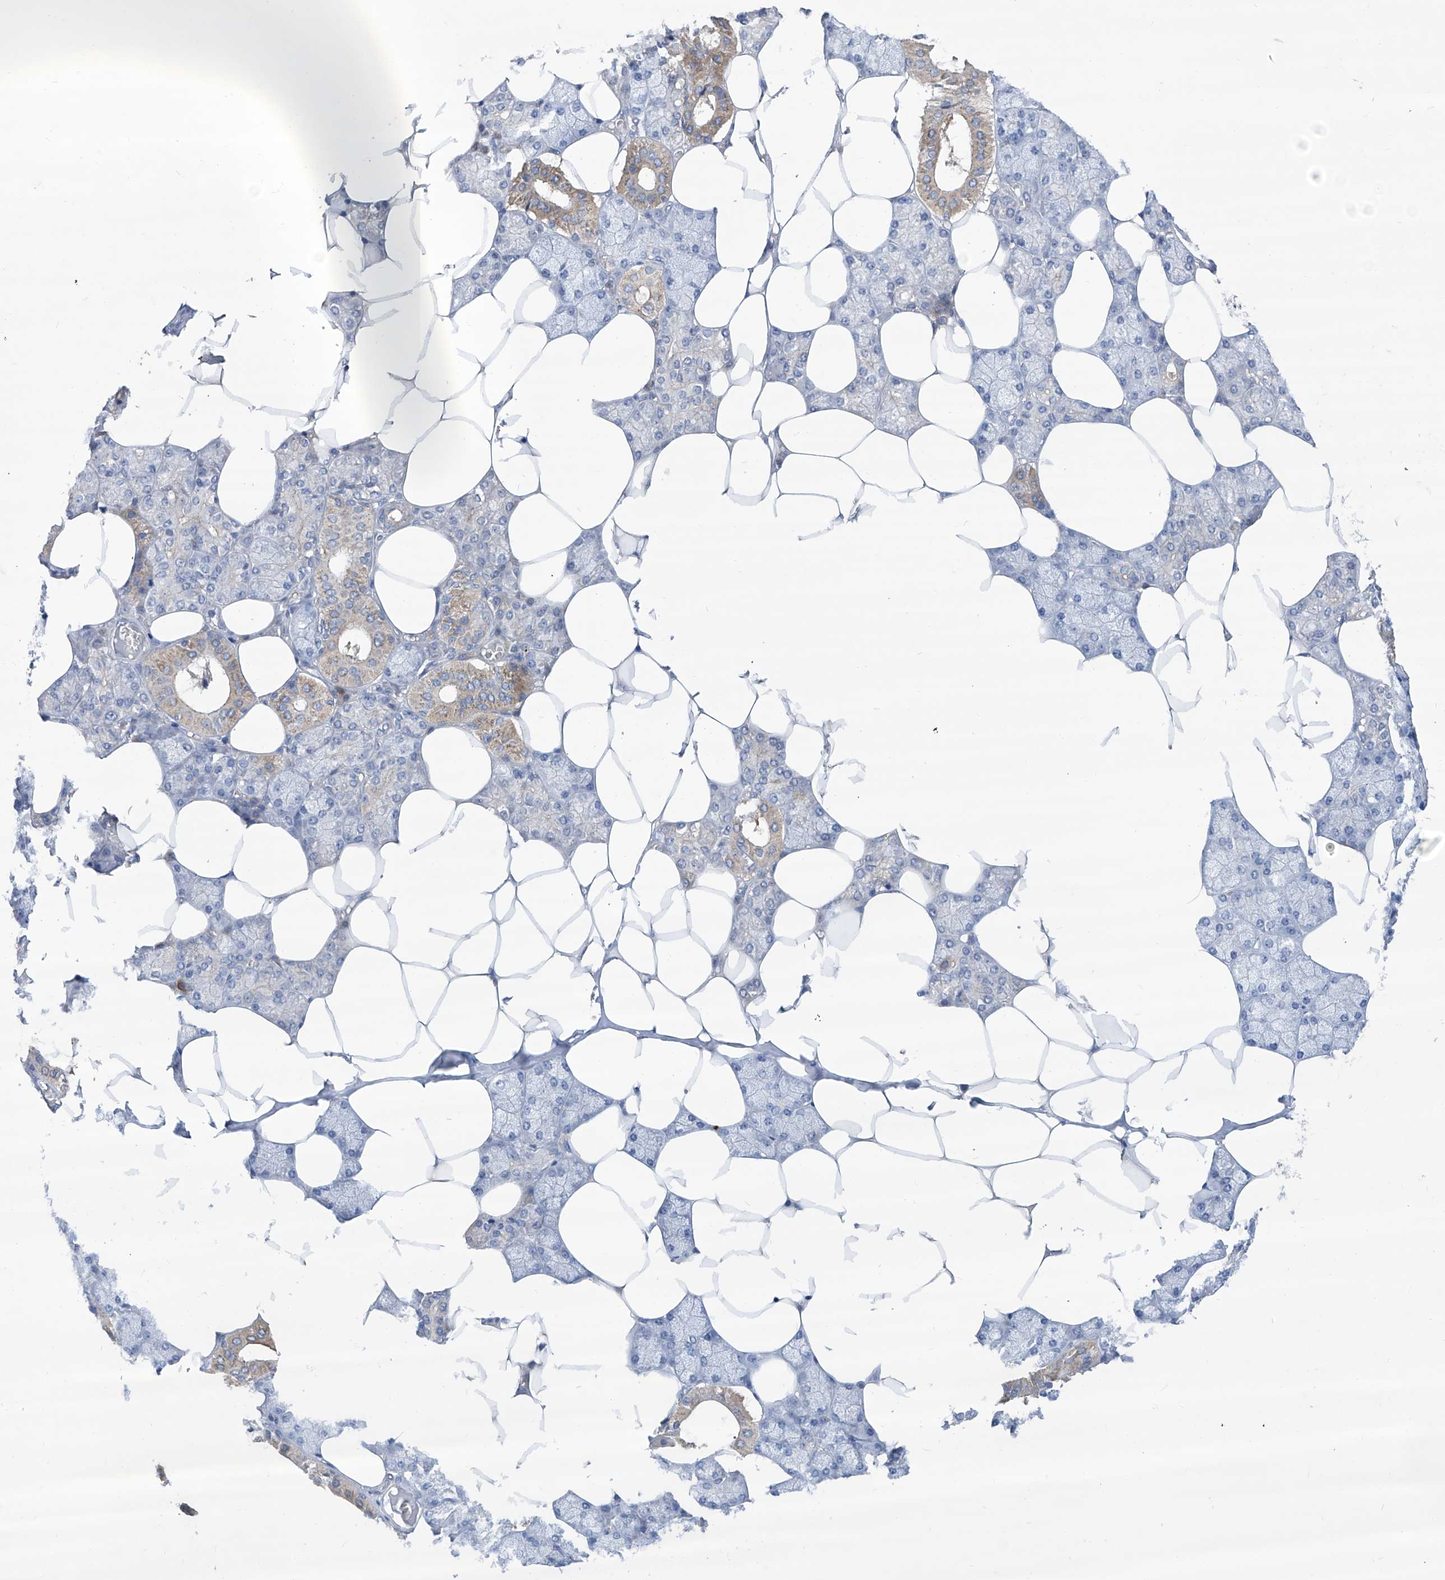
{"staining": {"intensity": "moderate", "quantity": "<25%", "location": "cytoplasmic/membranous"}, "tissue": "salivary gland", "cell_type": "Glandular cells", "image_type": "normal", "snomed": [{"axis": "morphology", "description": "Normal tissue, NOS"}, {"axis": "topography", "description": "Salivary gland"}], "caption": "Immunohistochemistry (IHC) staining of unremarkable salivary gland, which demonstrates low levels of moderate cytoplasmic/membranous positivity in approximately <25% of glandular cells indicating moderate cytoplasmic/membranous protein expression. The staining was performed using DAB (brown) for protein detection and nuclei were counterstained in hematoxylin (blue).", "gene": "SRBD1", "patient": {"sex": "male", "age": 62}}